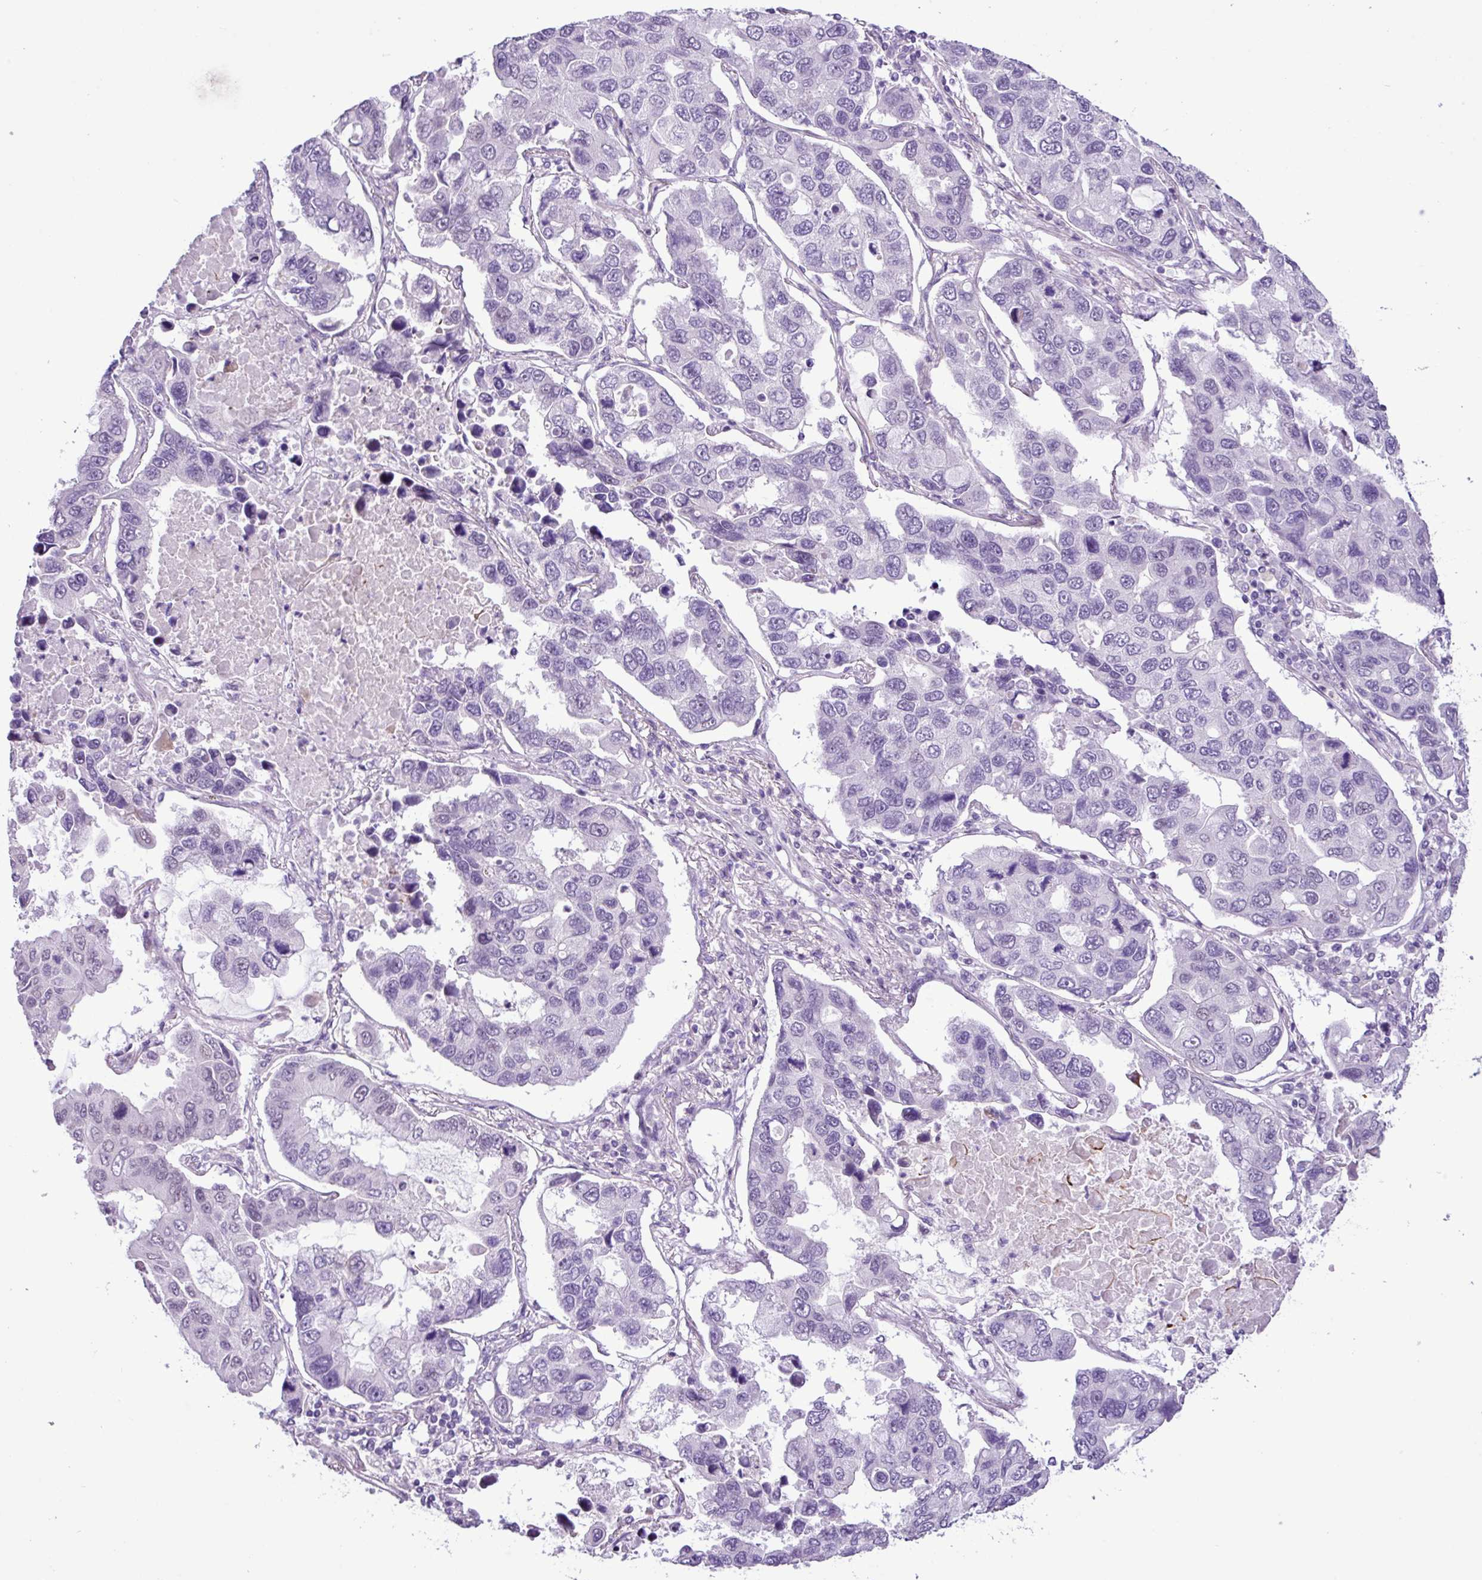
{"staining": {"intensity": "negative", "quantity": "none", "location": "none"}, "tissue": "lung cancer", "cell_type": "Tumor cells", "image_type": "cancer", "snomed": [{"axis": "morphology", "description": "Adenocarcinoma, NOS"}, {"axis": "topography", "description": "Lung"}], "caption": "Tumor cells are negative for protein expression in human adenocarcinoma (lung).", "gene": "YLPM1", "patient": {"sex": "male", "age": 64}}